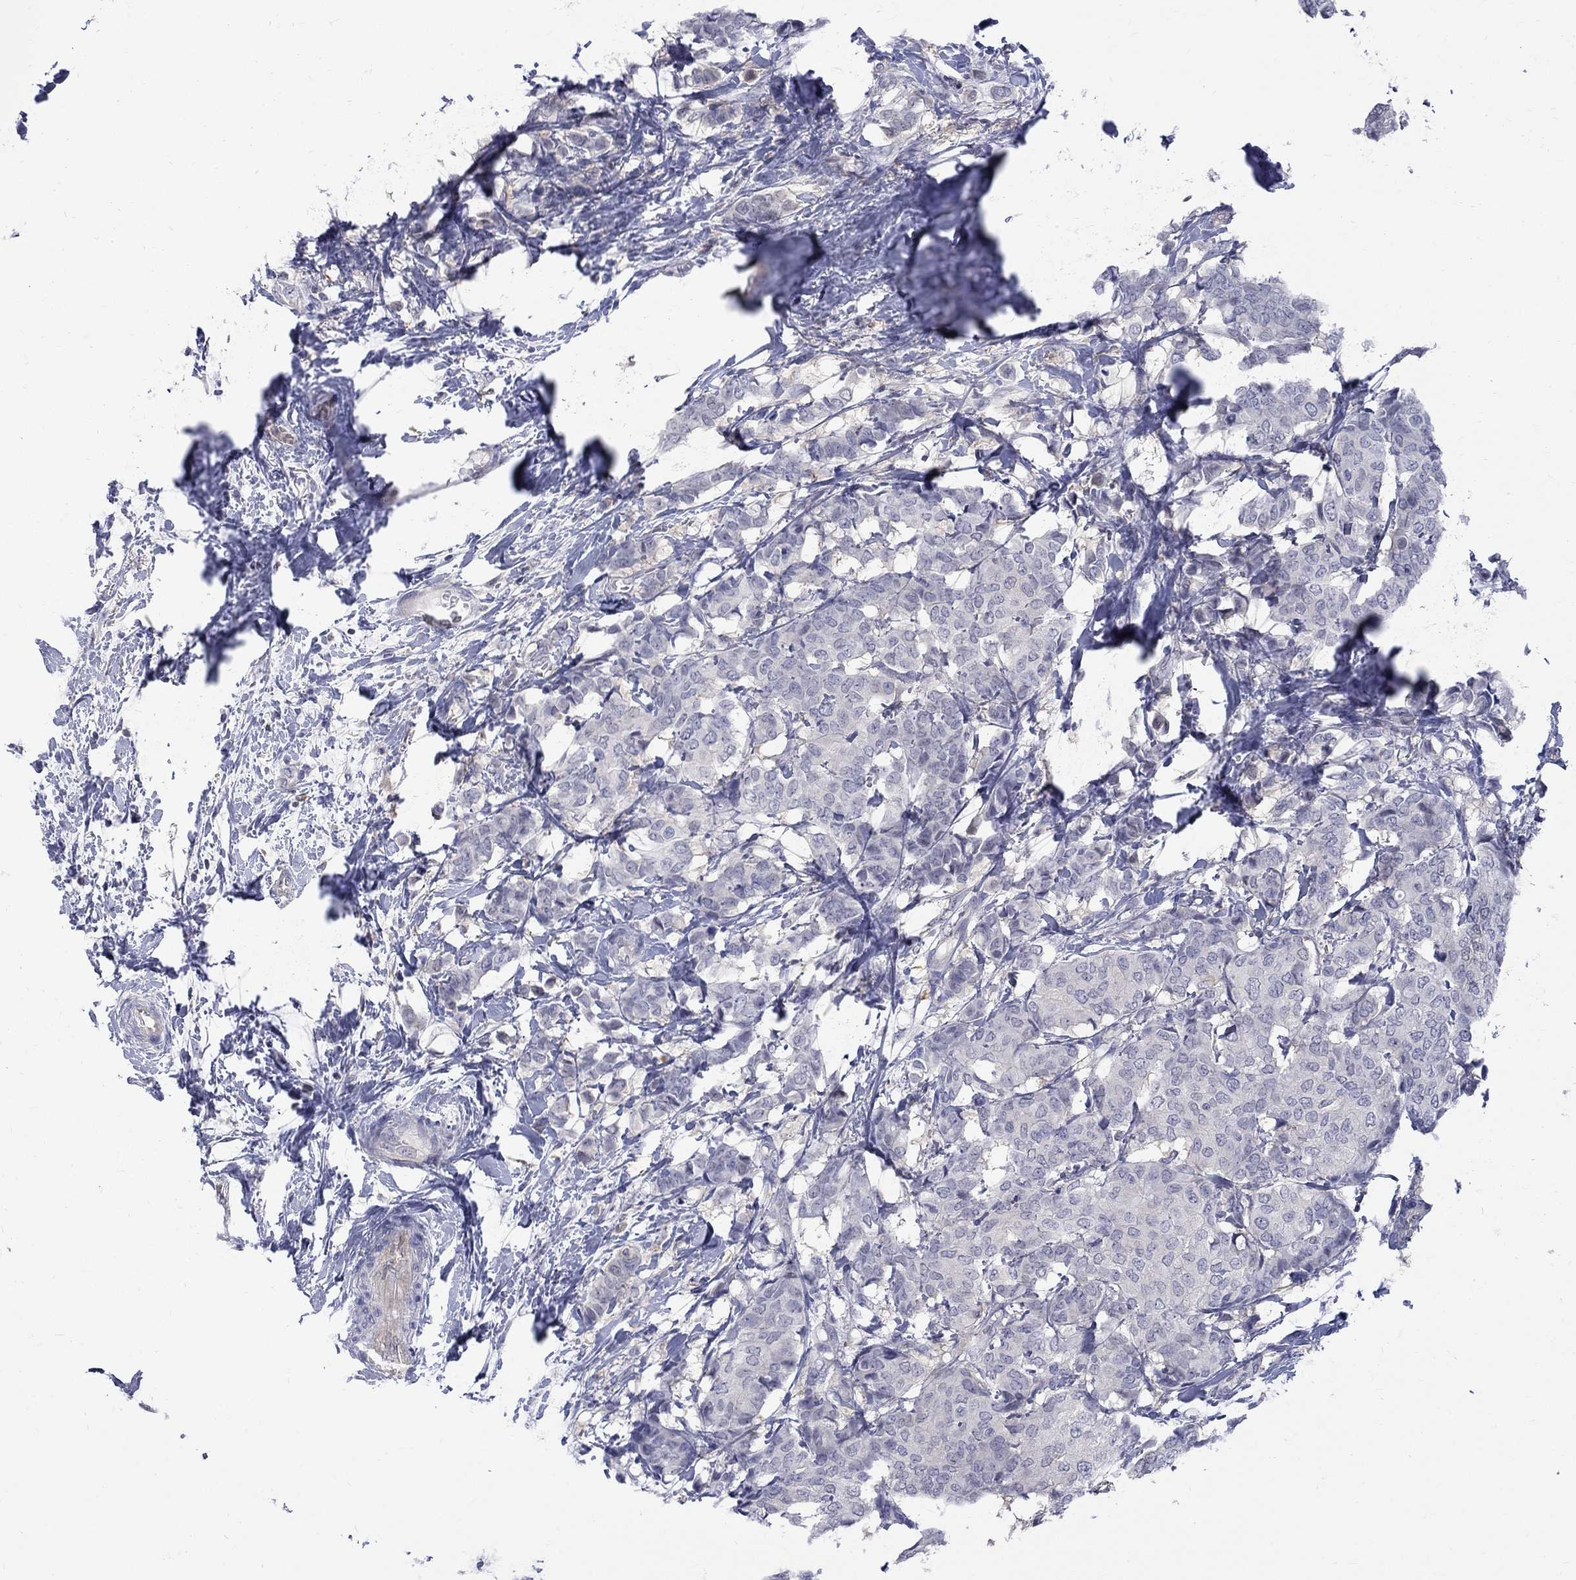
{"staining": {"intensity": "negative", "quantity": "none", "location": "none"}, "tissue": "breast cancer", "cell_type": "Tumor cells", "image_type": "cancer", "snomed": [{"axis": "morphology", "description": "Duct carcinoma"}, {"axis": "topography", "description": "Breast"}], "caption": "Immunohistochemical staining of human breast intraductal carcinoma displays no significant expression in tumor cells.", "gene": "HKDC1", "patient": {"sex": "female", "age": 75}}